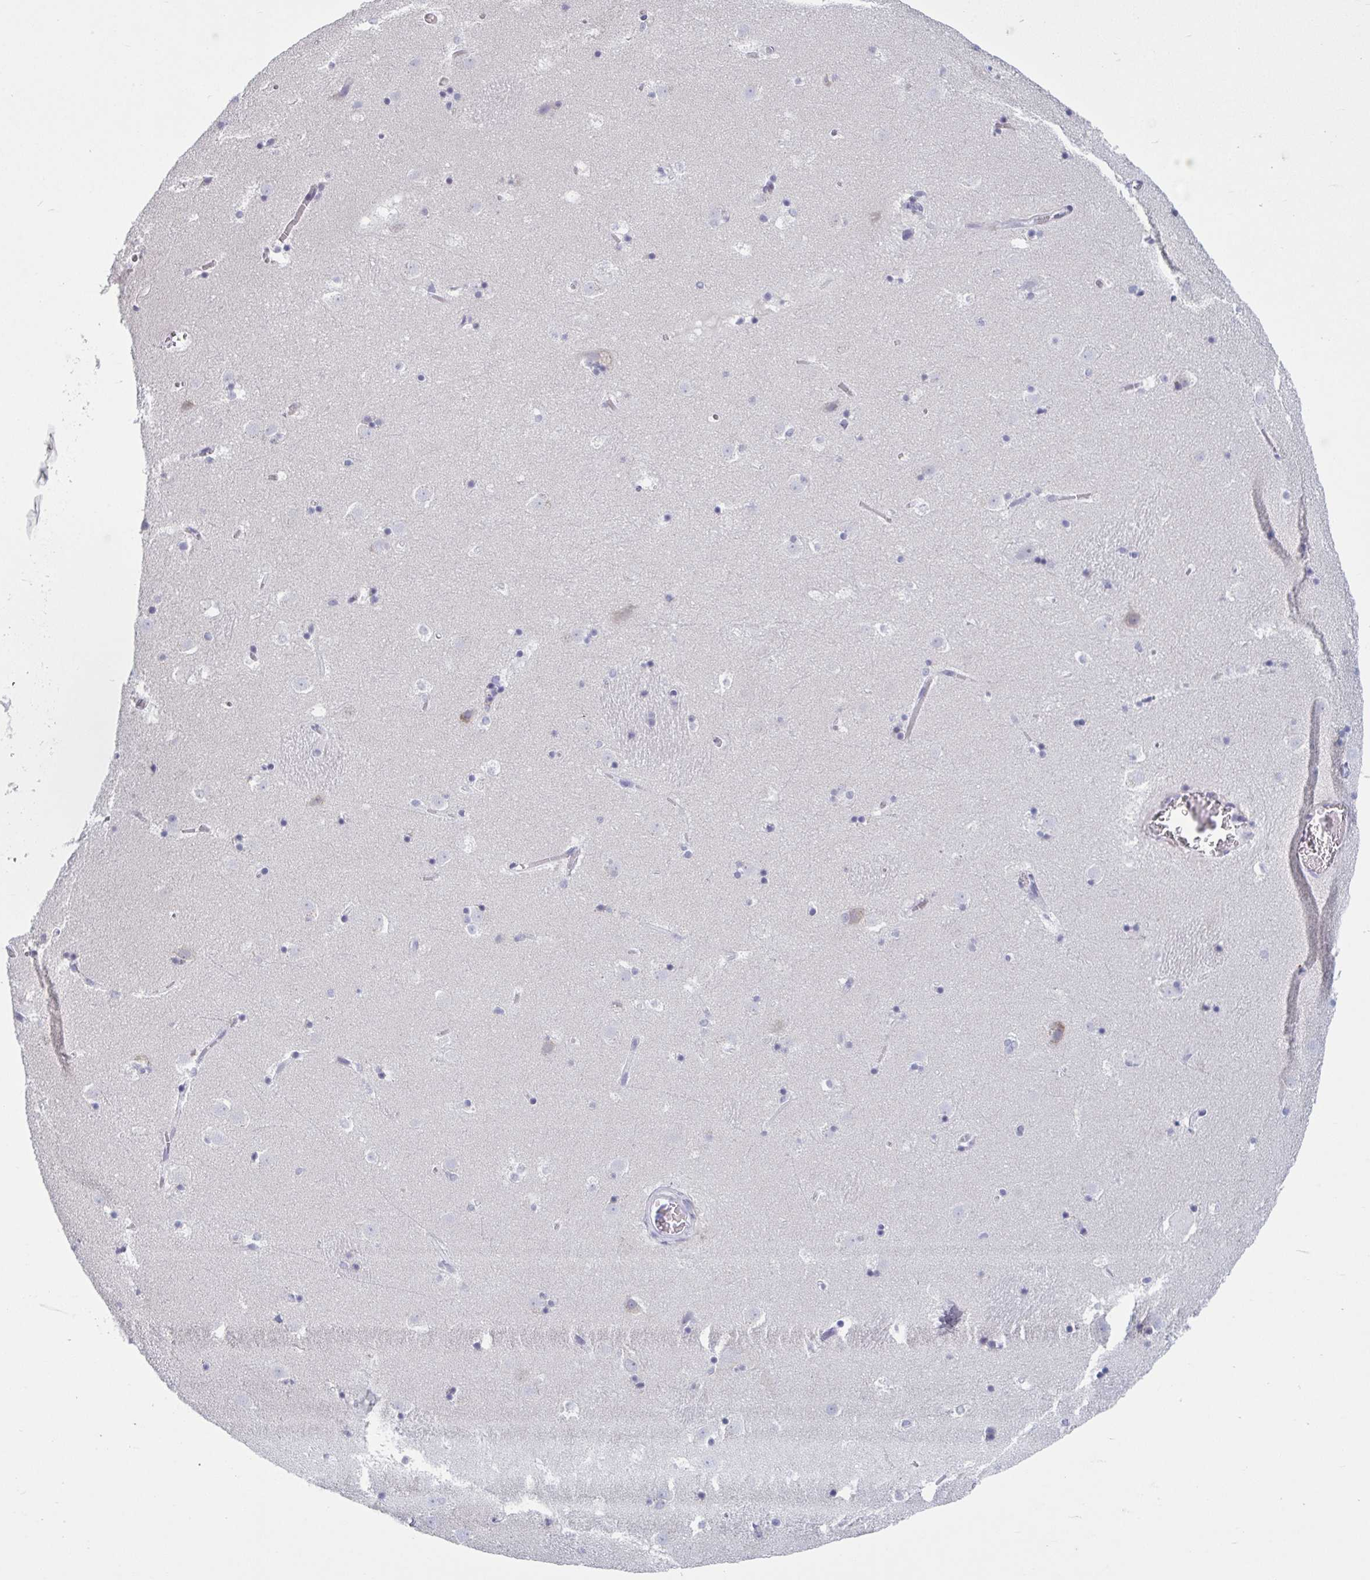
{"staining": {"intensity": "negative", "quantity": "none", "location": "none"}, "tissue": "caudate", "cell_type": "Glial cells", "image_type": "normal", "snomed": [{"axis": "morphology", "description": "Normal tissue, NOS"}, {"axis": "topography", "description": "Lateral ventricle wall"}], "caption": "DAB (3,3'-diaminobenzidine) immunohistochemical staining of normal caudate reveals no significant positivity in glial cells.", "gene": "HSD11B2", "patient": {"sex": "male", "age": 37}}